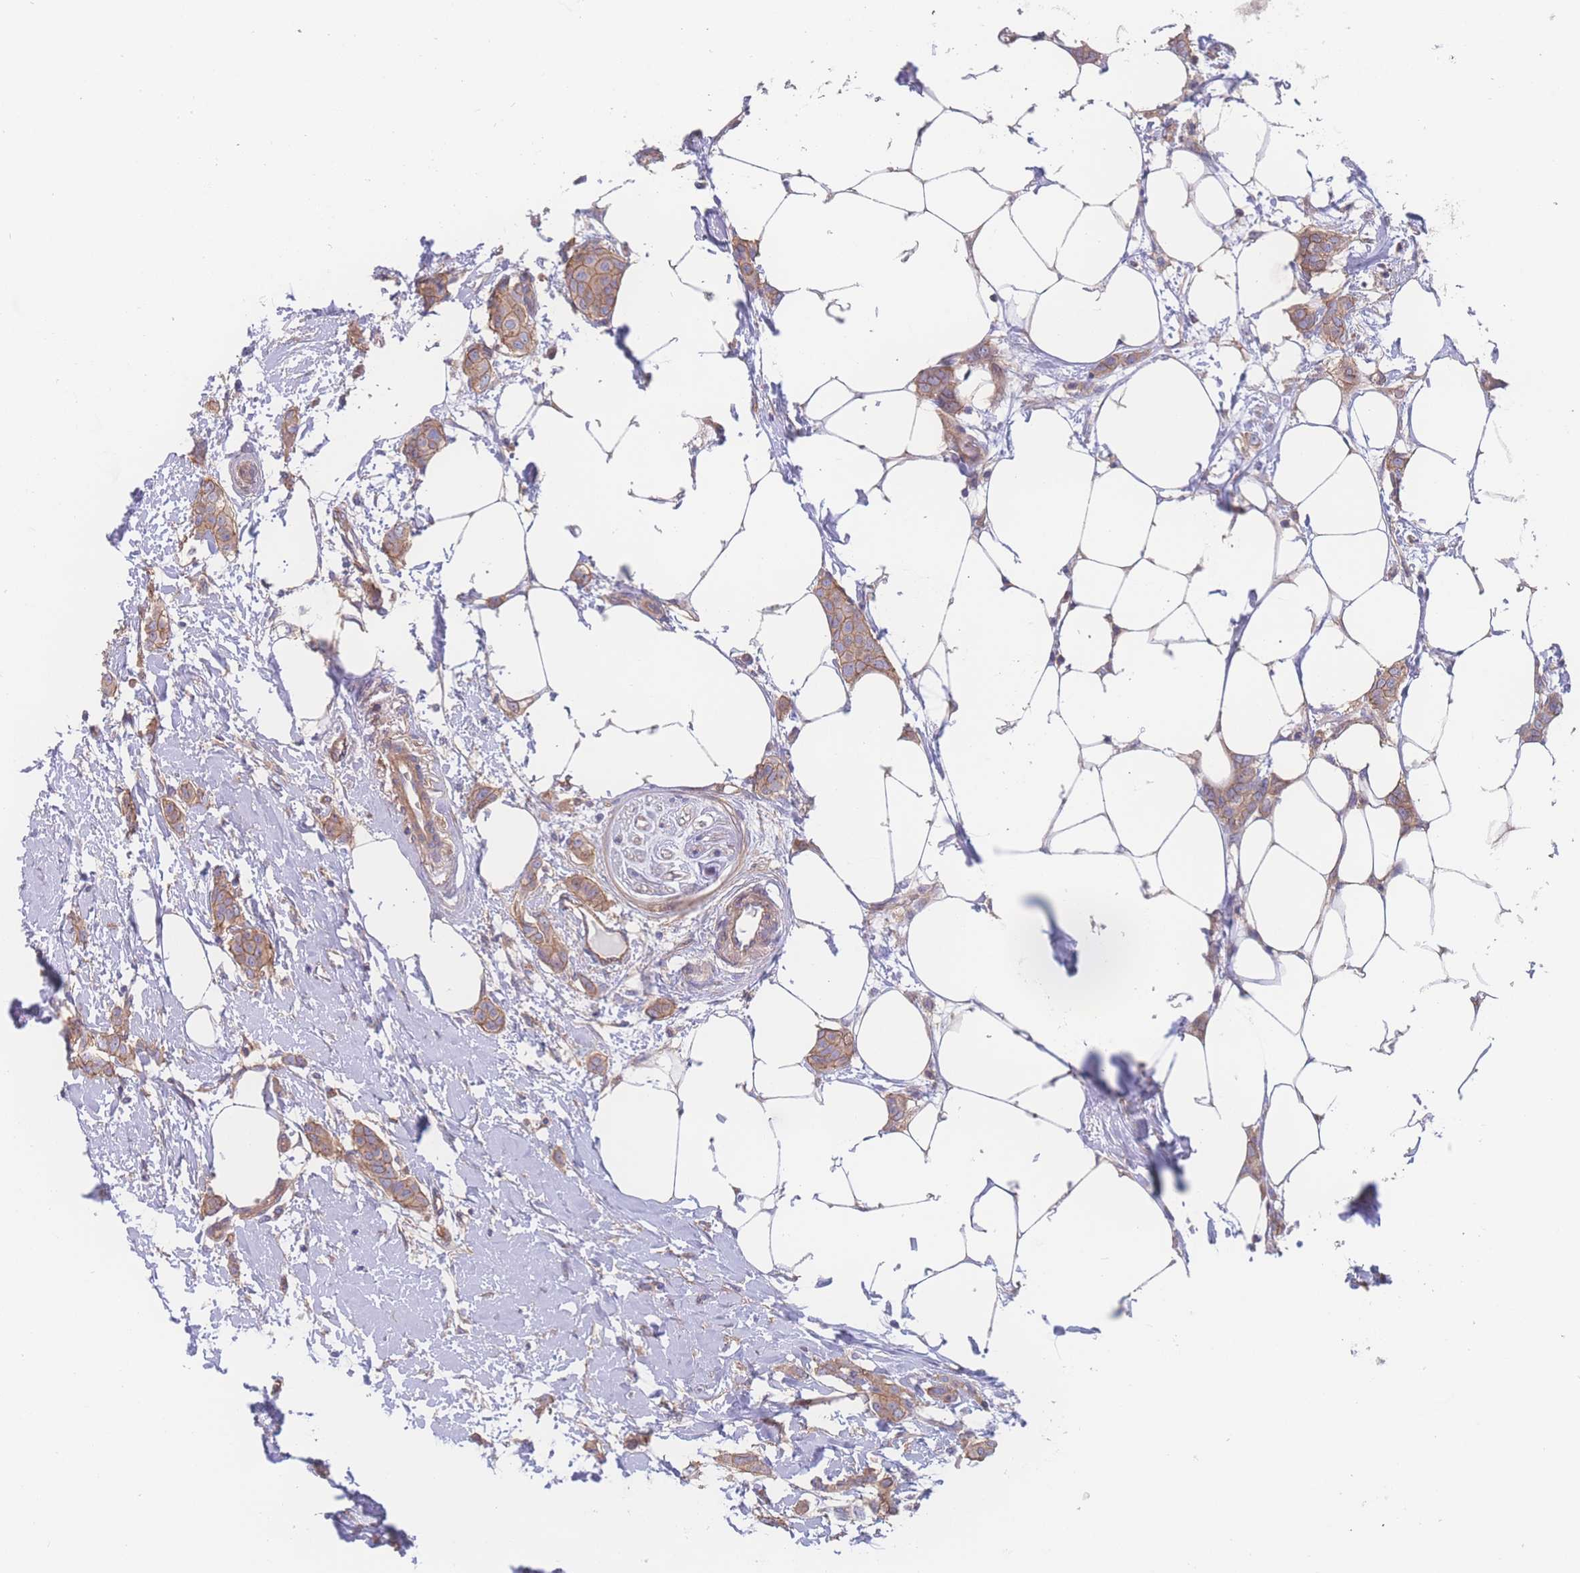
{"staining": {"intensity": "moderate", "quantity": ">75%", "location": "cytoplasmic/membranous"}, "tissue": "breast cancer", "cell_type": "Tumor cells", "image_type": "cancer", "snomed": [{"axis": "morphology", "description": "Duct carcinoma"}, {"axis": "topography", "description": "Breast"}], "caption": "The image shows immunohistochemical staining of intraductal carcinoma (breast). There is moderate cytoplasmic/membranous positivity is identified in about >75% of tumor cells.", "gene": "CFAP97", "patient": {"sex": "female", "age": 72}}